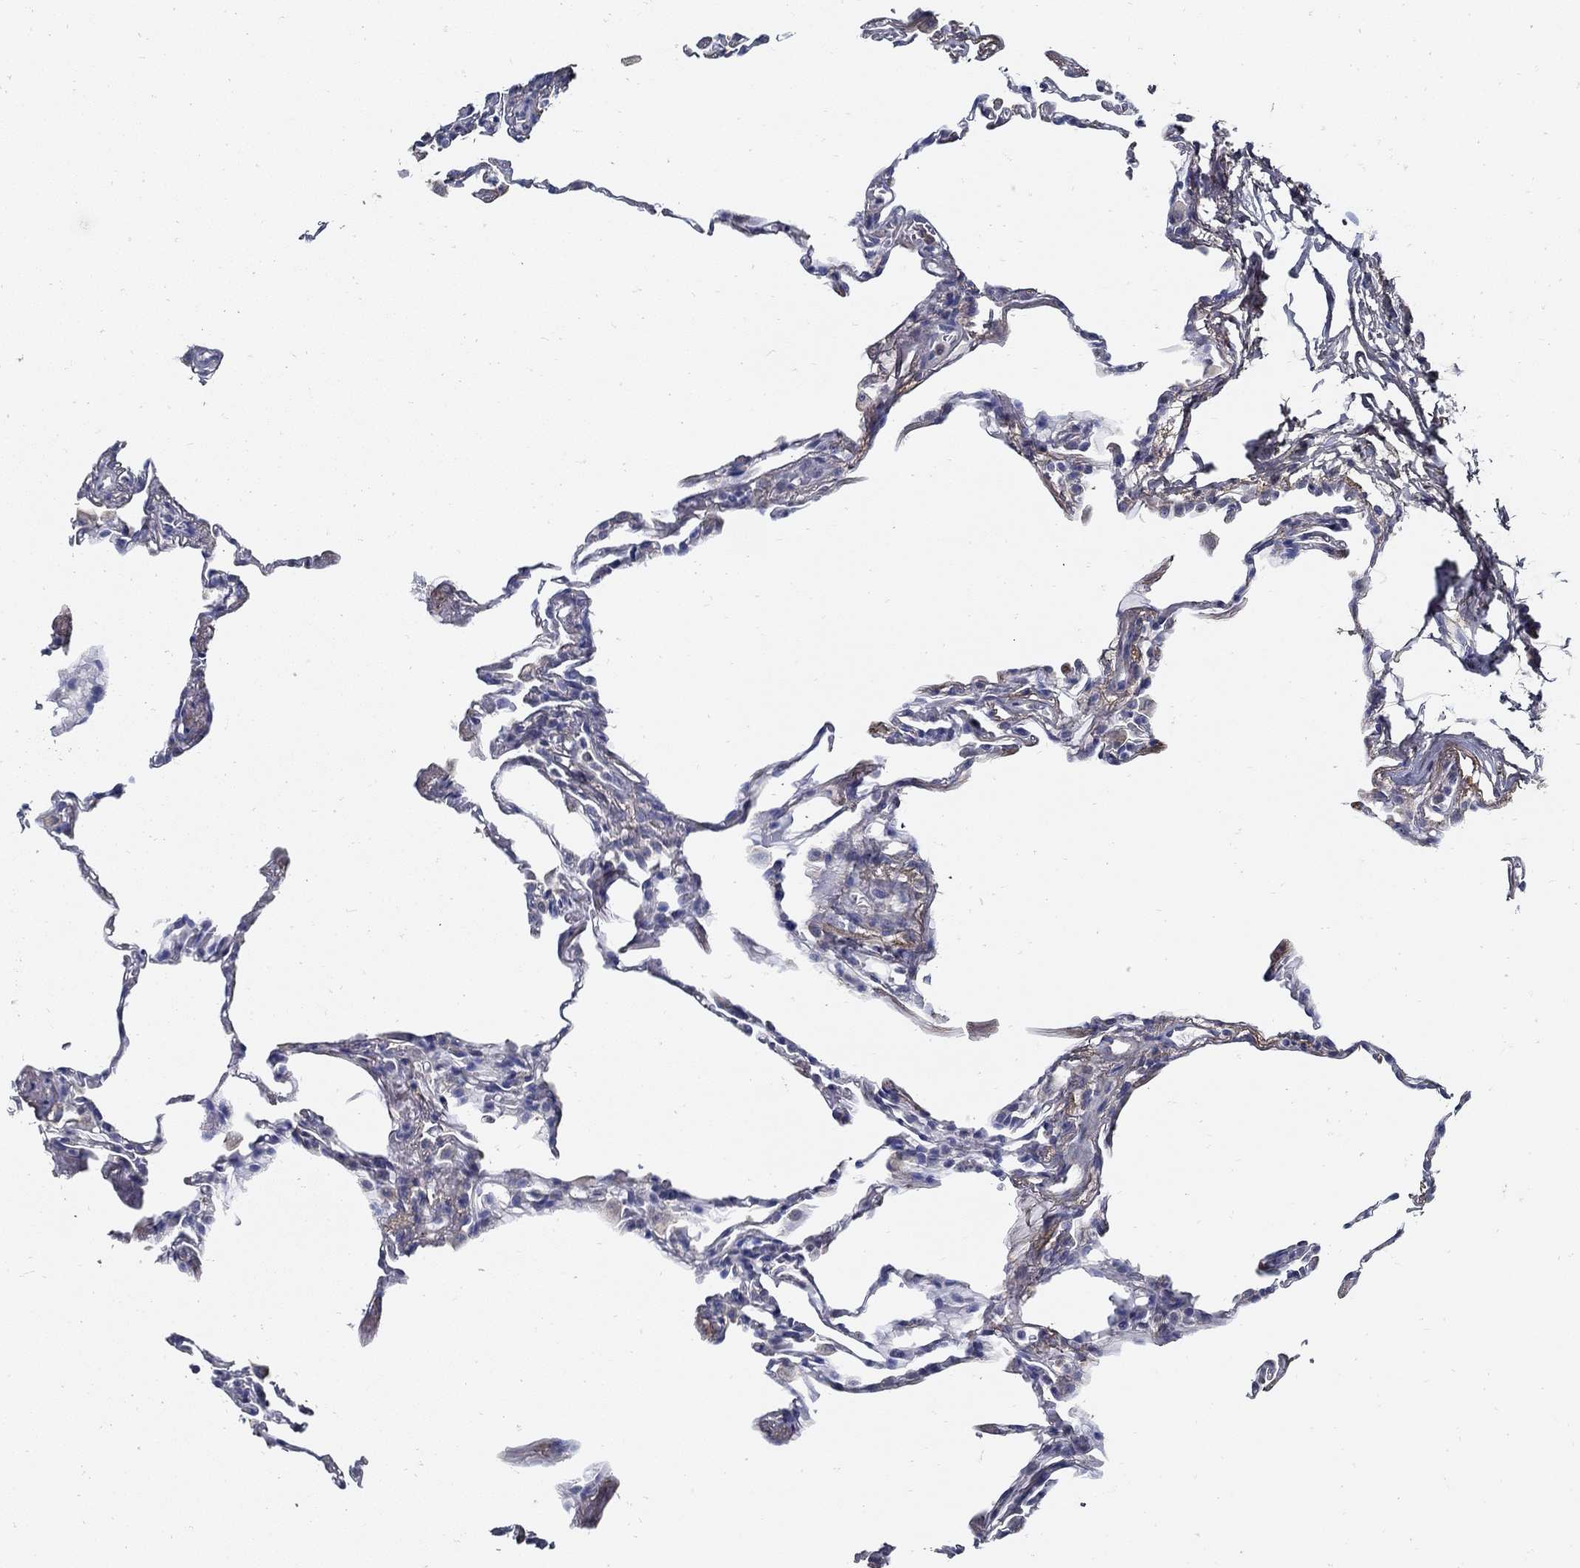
{"staining": {"intensity": "negative", "quantity": "none", "location": "none"}, "tissue": "lung", "cell_type": "Alveolar cells", "image_type": "normal", "snomed": [{"axis": "morphology", "description": "Normal tissue, NOS"}, {"axis": "topography", "description": "Lung"}], "caption": "Immunohistochemistry (IHC) histopathology image of benign human lung stained for a protein (brown), which exhibits no expression in alveolar cells. (Stains: DAB (3,3'-diaminobenzidine) immunohistochemistry with hematoxylin counter stain, Microscopy: brightfield microscopy at high magnification).", "gene": "TGFBI", "patient": {"sex": "female", "age": 57}}